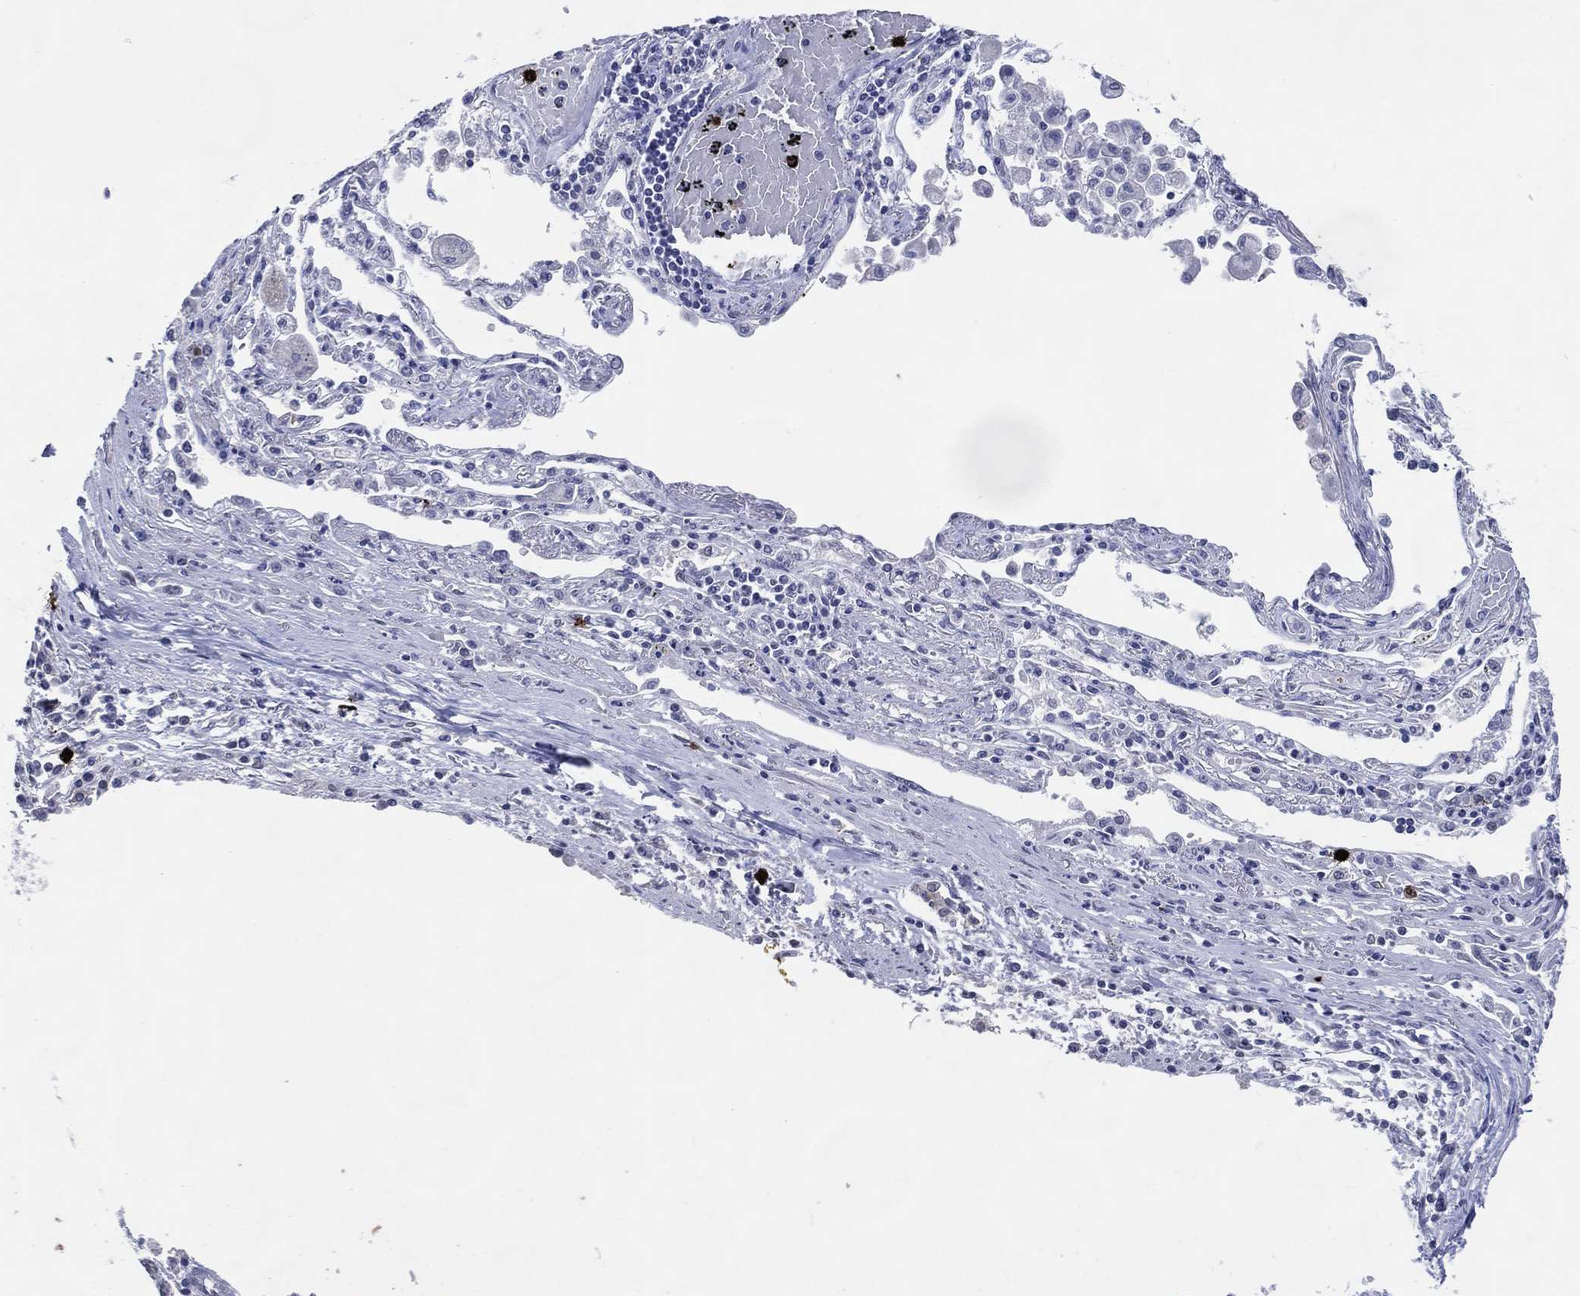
{"staining": {"intensity": "negative", "quantity": "none", "location": "none"}, "tissue": "lung cancer", "cell_type": "Tumor cells", "image_type": "cancer", "snomed": [{"axis": "morphology", "description": "Squamous cell carcinoma, NOS"}, {"axis": "topography", "description": "Lung"}], "caption": "Tumor cells are negative for brown protein staining in lung cancer (squamous cell carcinoma).", "gene": "CFAP58", "patient": {"sex": "male", "age": 73}}